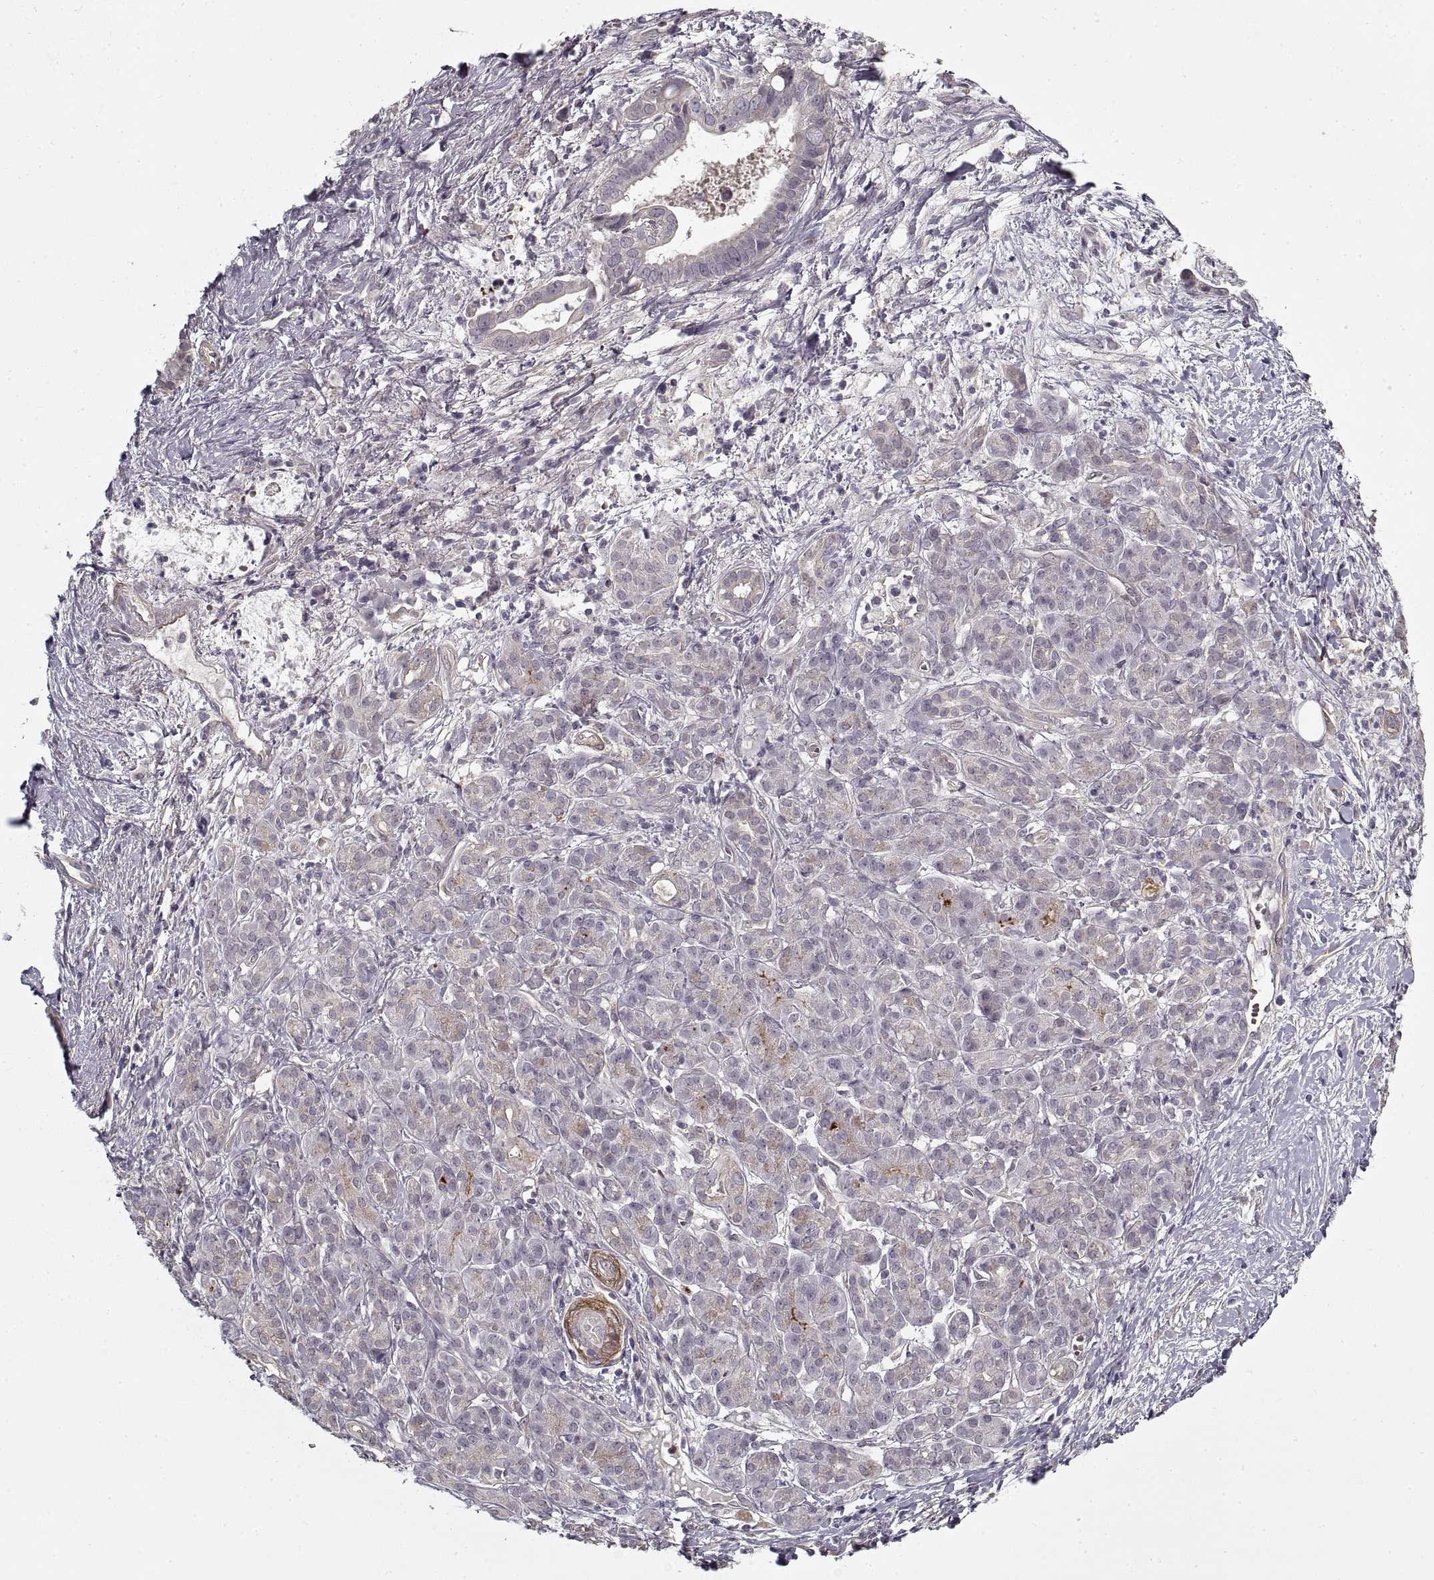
{"staining": {"intensity": "strong", "quantity": "<25%", "location": "cytoplasmic/membranous"}, "tissue": "pancreatic cancer", "cell_type": "Tumor cells", "image_type": "cancer", "snomed": [{"axis": "morphology", "description": "Adenocarcinoma, NOS"}, {"axis": "topography", "description": "Pancreas"}], "caption": "A high-resolution histopathology image shows immunohistochemistry staining of pancreatic cancer, which displays strong cytoplasmic/membranous staining in about <25% of tumor cells. The protein of interest is shown in brown color, while the nuclei are stained blue.", "gene": "LAMB2", "patient": {"sex": "male", "age": 61}}